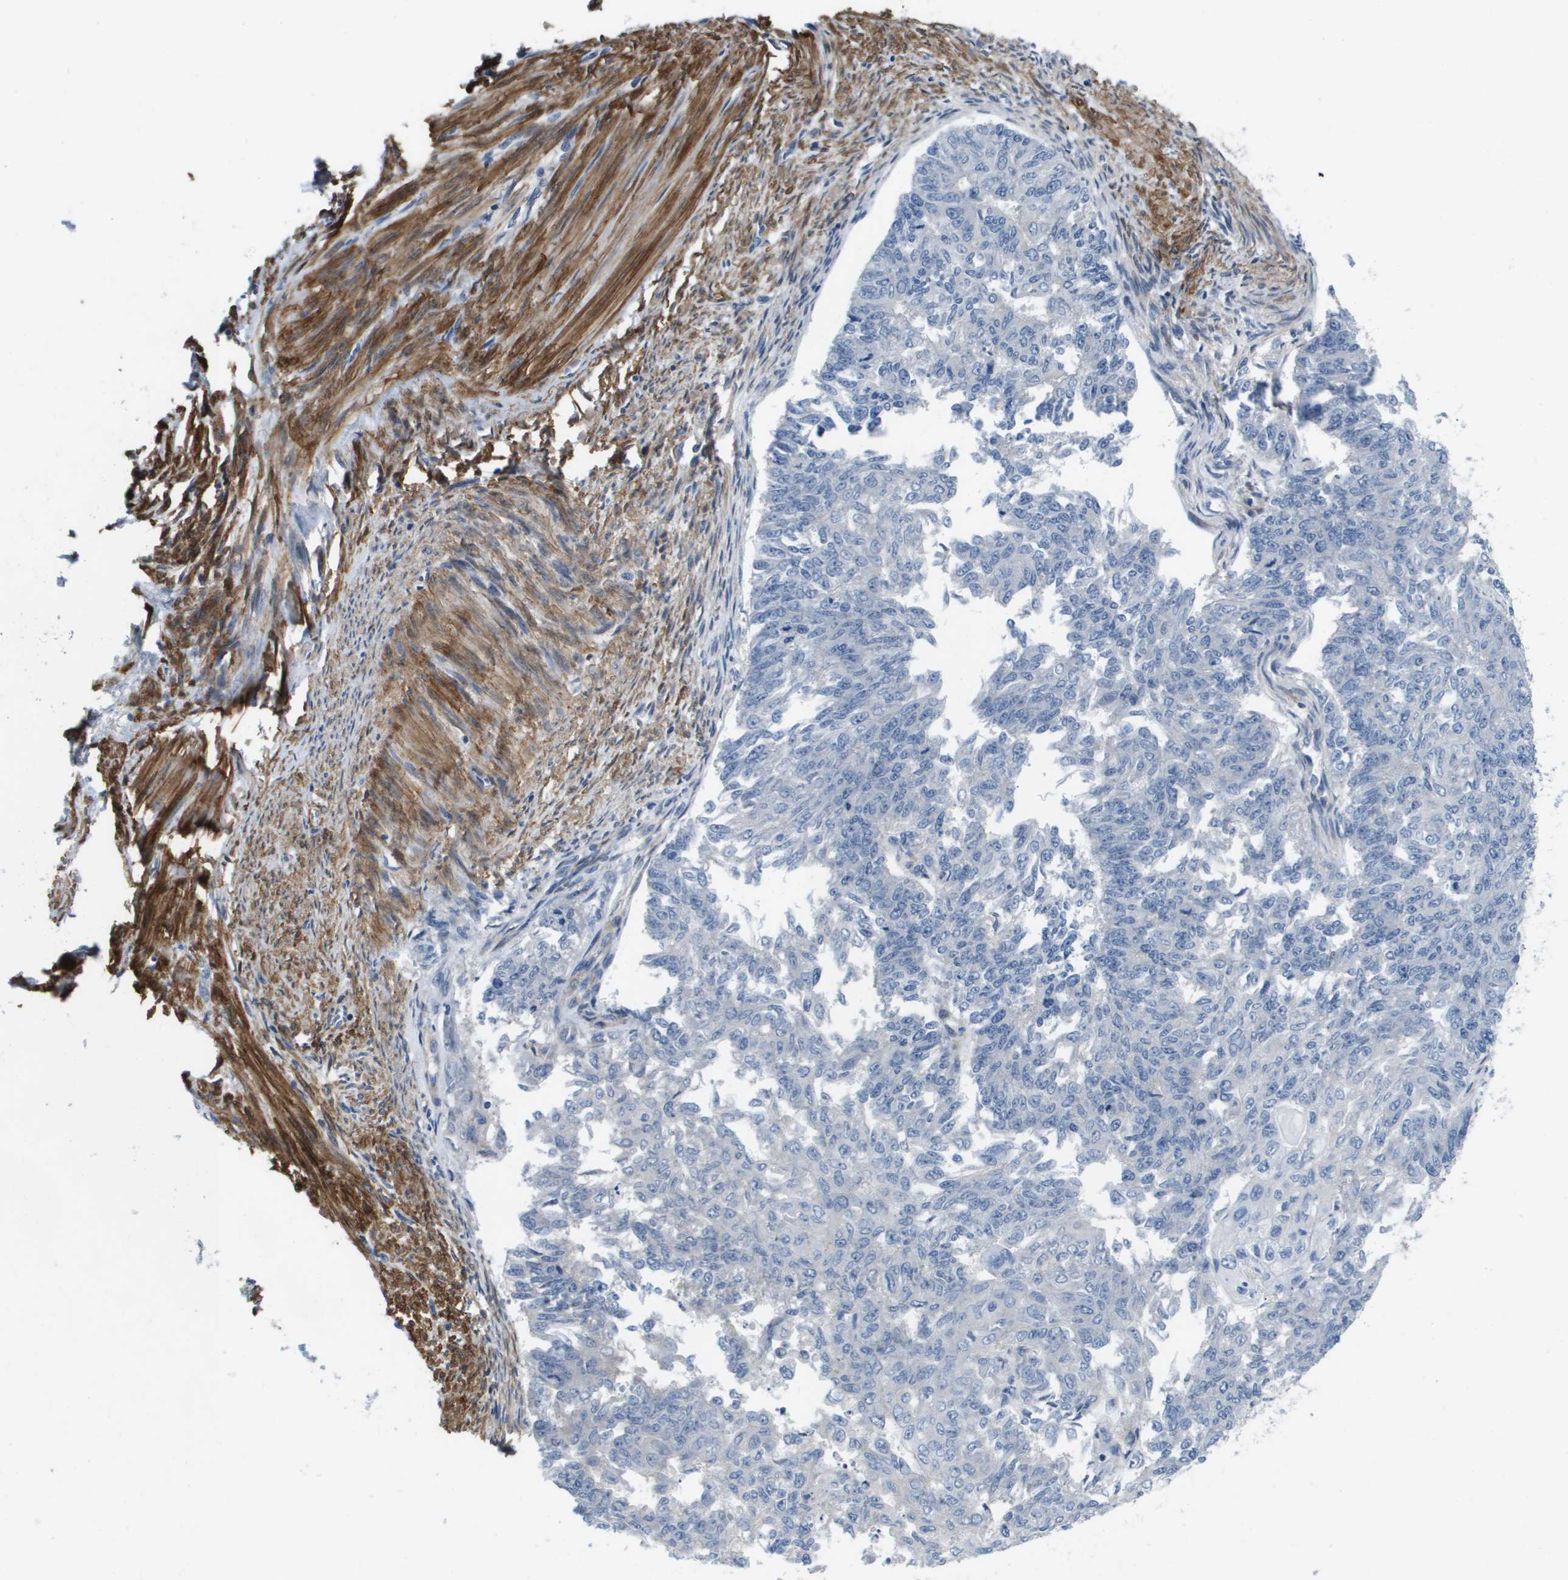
{"staining": {"intensity": "negative", "quantity": "none", "location": "none"}, "tissue": "endometrial cancer", "cell_type": "Tumor cells", "image_type": "cancer", "snomed": [{"axis": "morphology", "description": "Adenocarcinoma, NOS"}, {"axis": "topography", "description": "Endometrium"}], "caption": "An immunohistochemistry (IHC) photomicrograph of endometrial cancer is shown. There is no staining in tumor cells of endometrial cancer.", "gene": "LPP", "patient": {"sex": "female", "age": 32}}